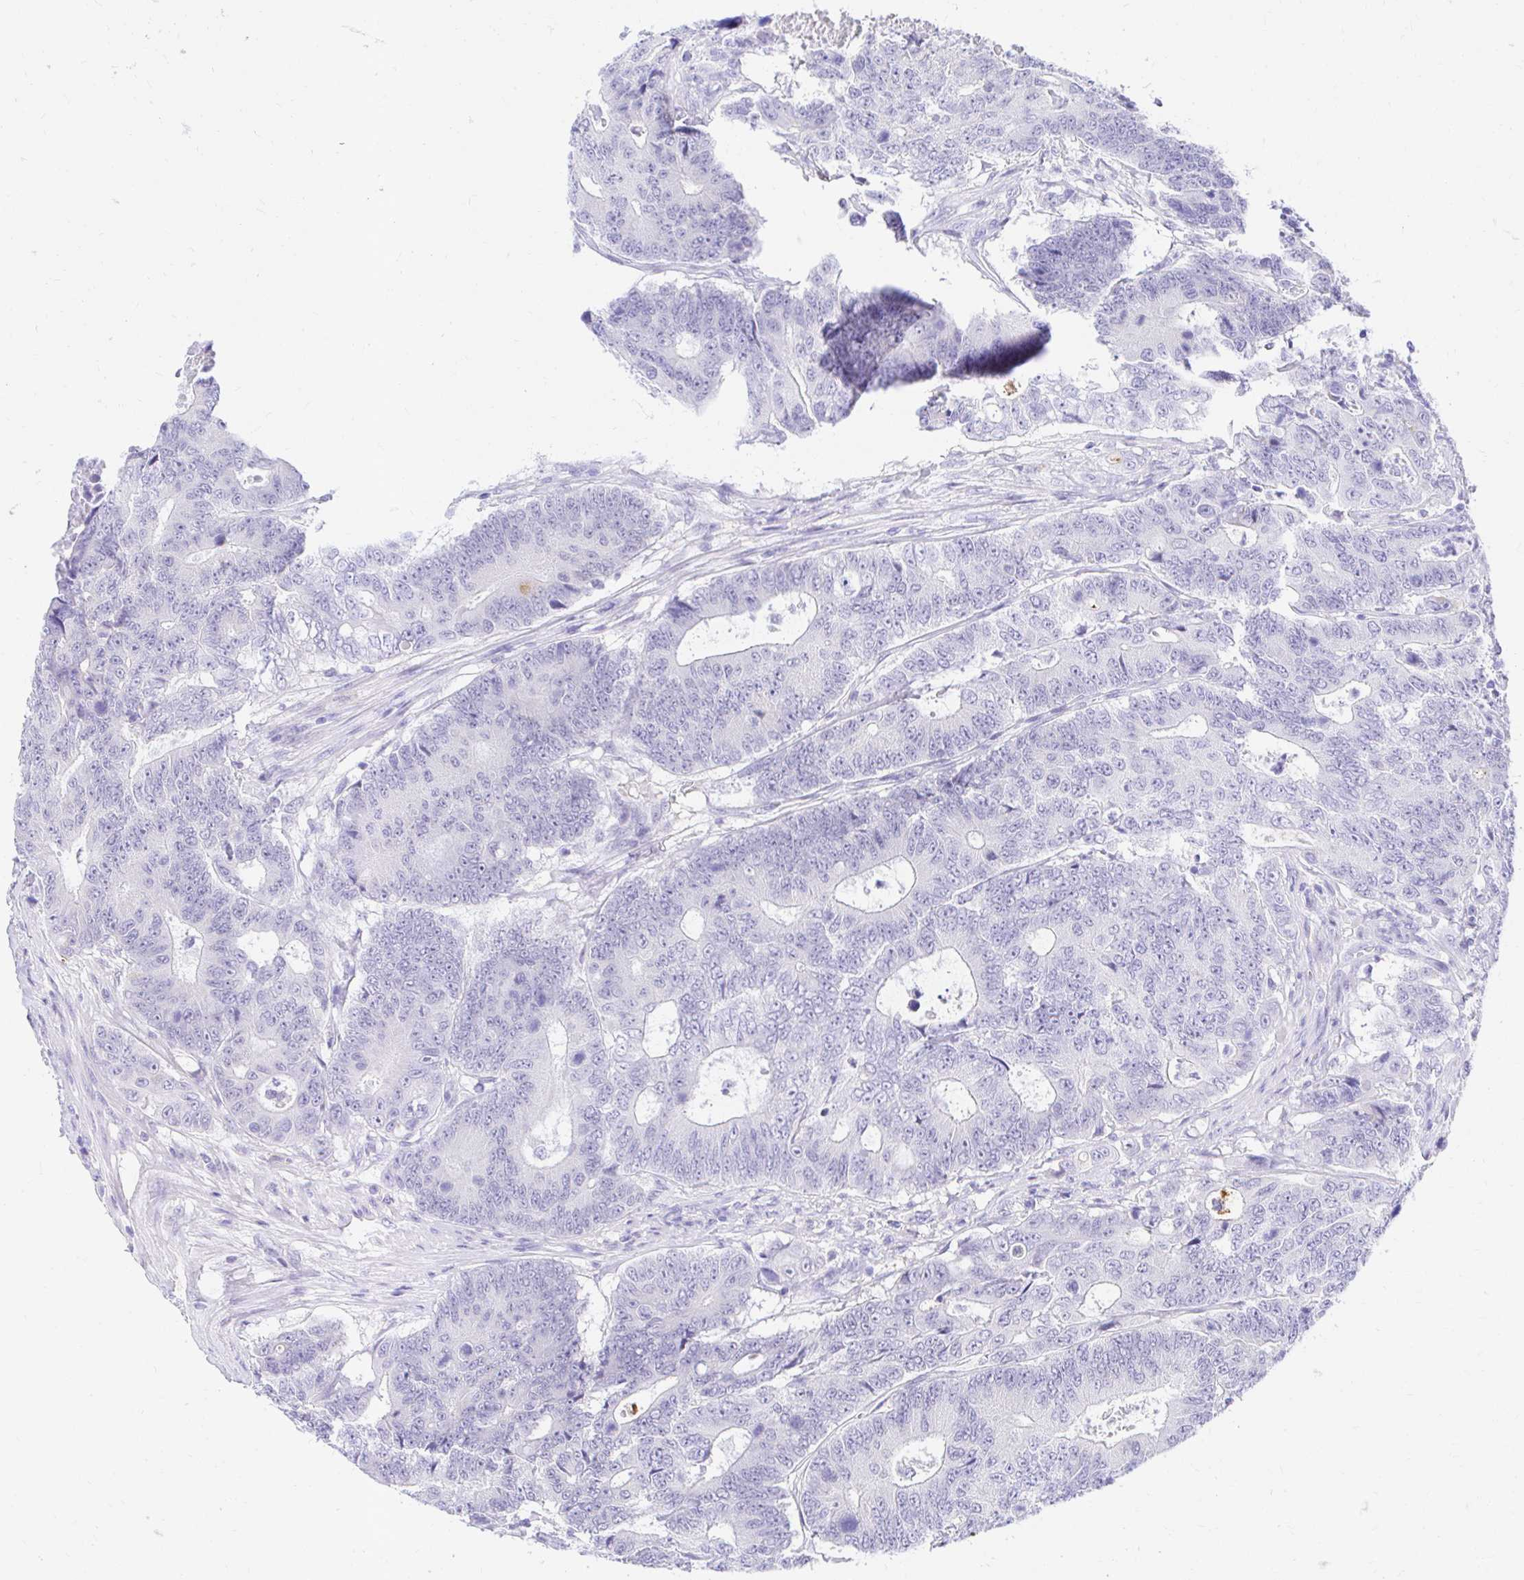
{"staining": {"intensity": "negative", "quantity": "none", "location": "none"}, "tissue": "colorectal cancer", "cell_type": "Tumor cells", "image_type": "cancer", "snomed": [{"axis": "morphology", "description": "Adenocarcinoma, NOS"}, {"axis": "topography", "description": "Colon"}], "caption": "Protein analysis of adenocarcinoma (colorectal) reveals no significant positivity in tumor cells. (Stains: DAB (3,3'-diaminobenzidine) immunohistochemistry with hematoxylin counter stain, Microscopy: brightfield microscopy at high magnification).", "gene": "FATE1", "patient": {"sex": "female", "age": 48}}